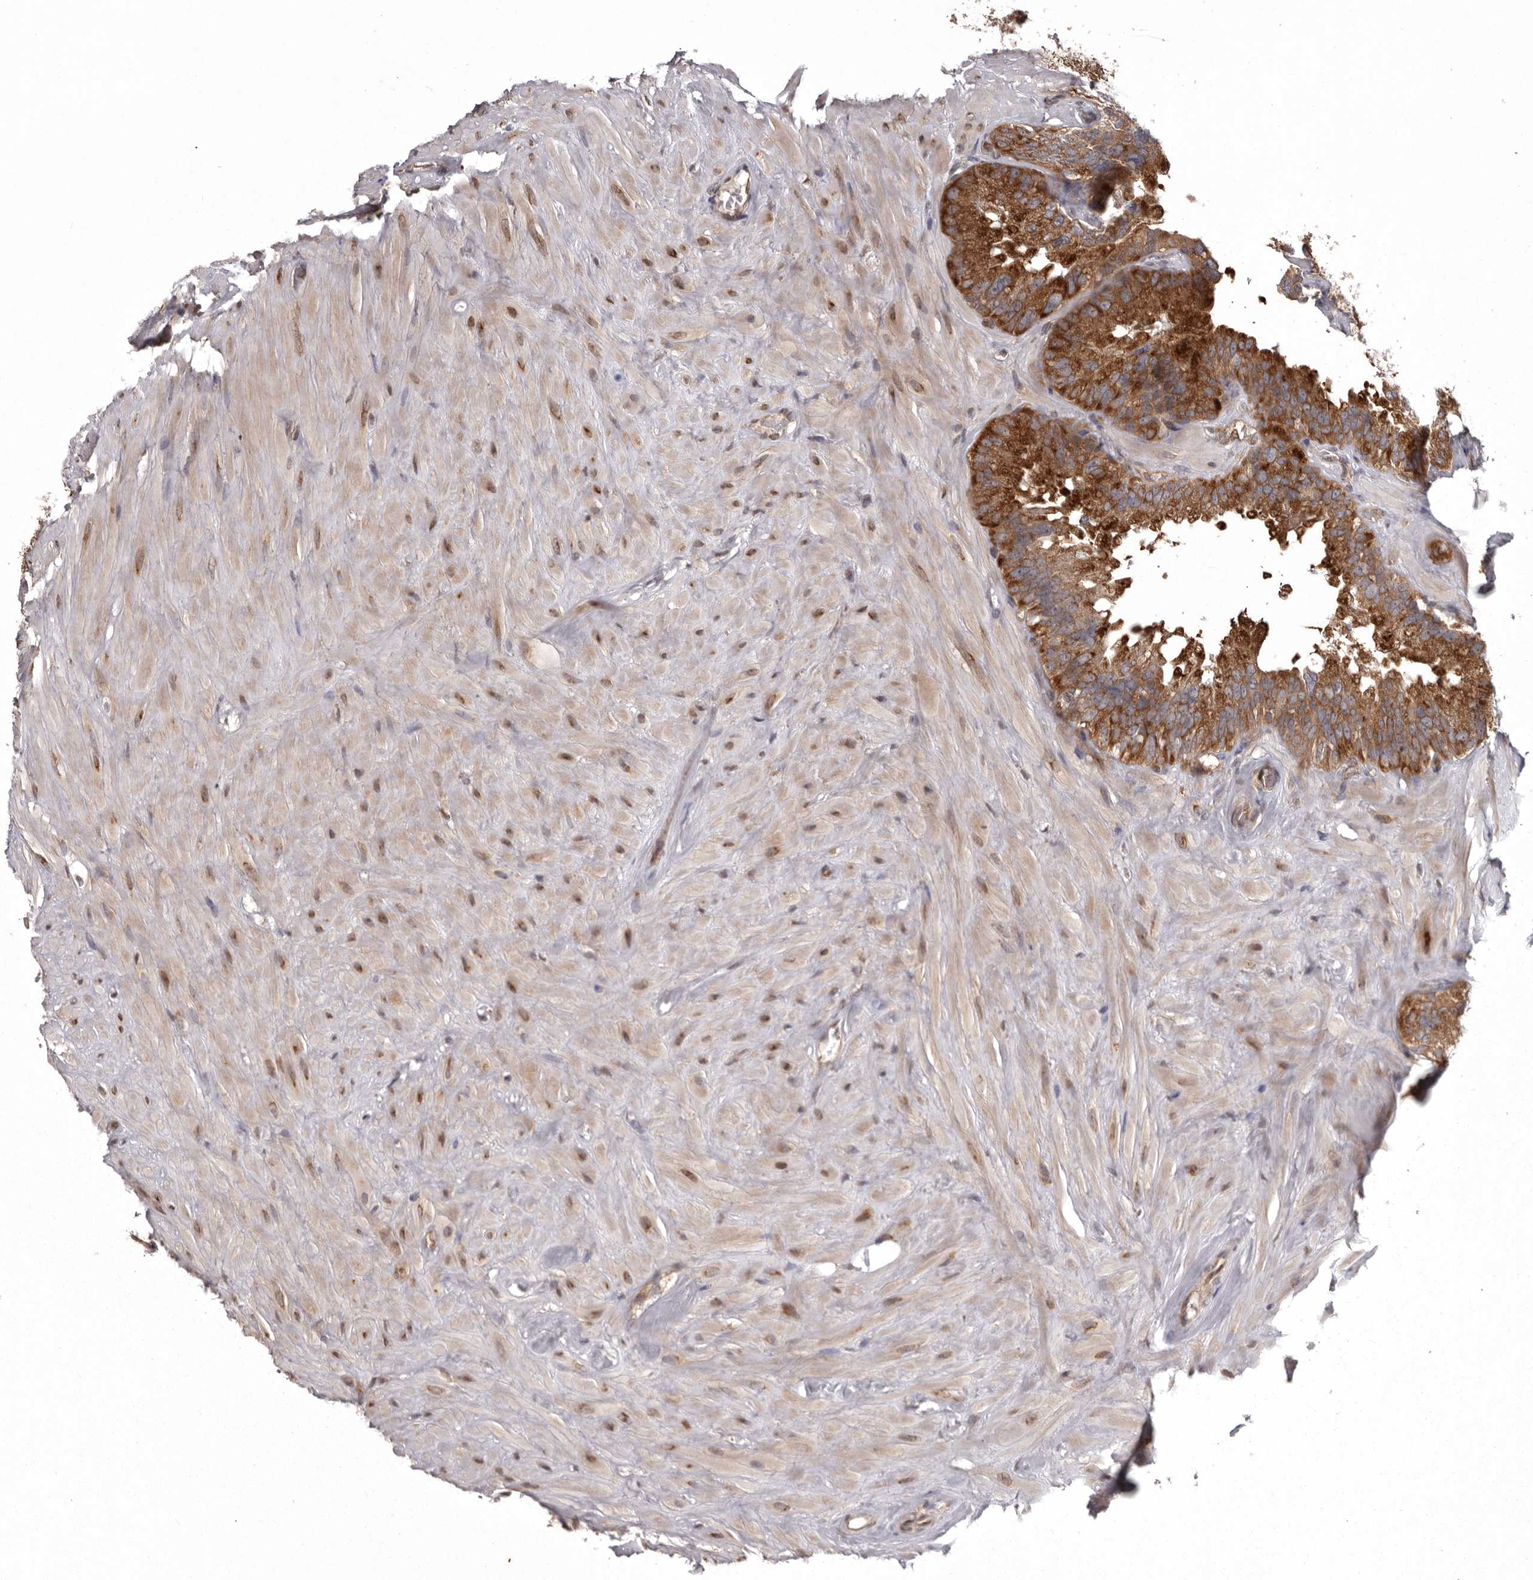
{"staining": {"intensity": "moderate", "quantity": ">75%", "location": "cytoplasmic/membranous"}, "tissue": "seminal vesicle", "cell_type": "Glandular cells", "image_type": "normal", "snomed": [{"axis": "morphology", "description": "Normal tissue, NOS"}, {"axis": "topography", "description": "Seminal veicle"}], "caption": "The image displays a brown stain indicating the presence of a protein in the cytoplasmic/membranous of glandular cells in seminal vesicle. (DAB (3,3'-diaminobenzidine) IHC, brown staining for protein, blue staining for nuclei).", "gene": "DARS1", "patient": {"sex": "male", "age": 80}}